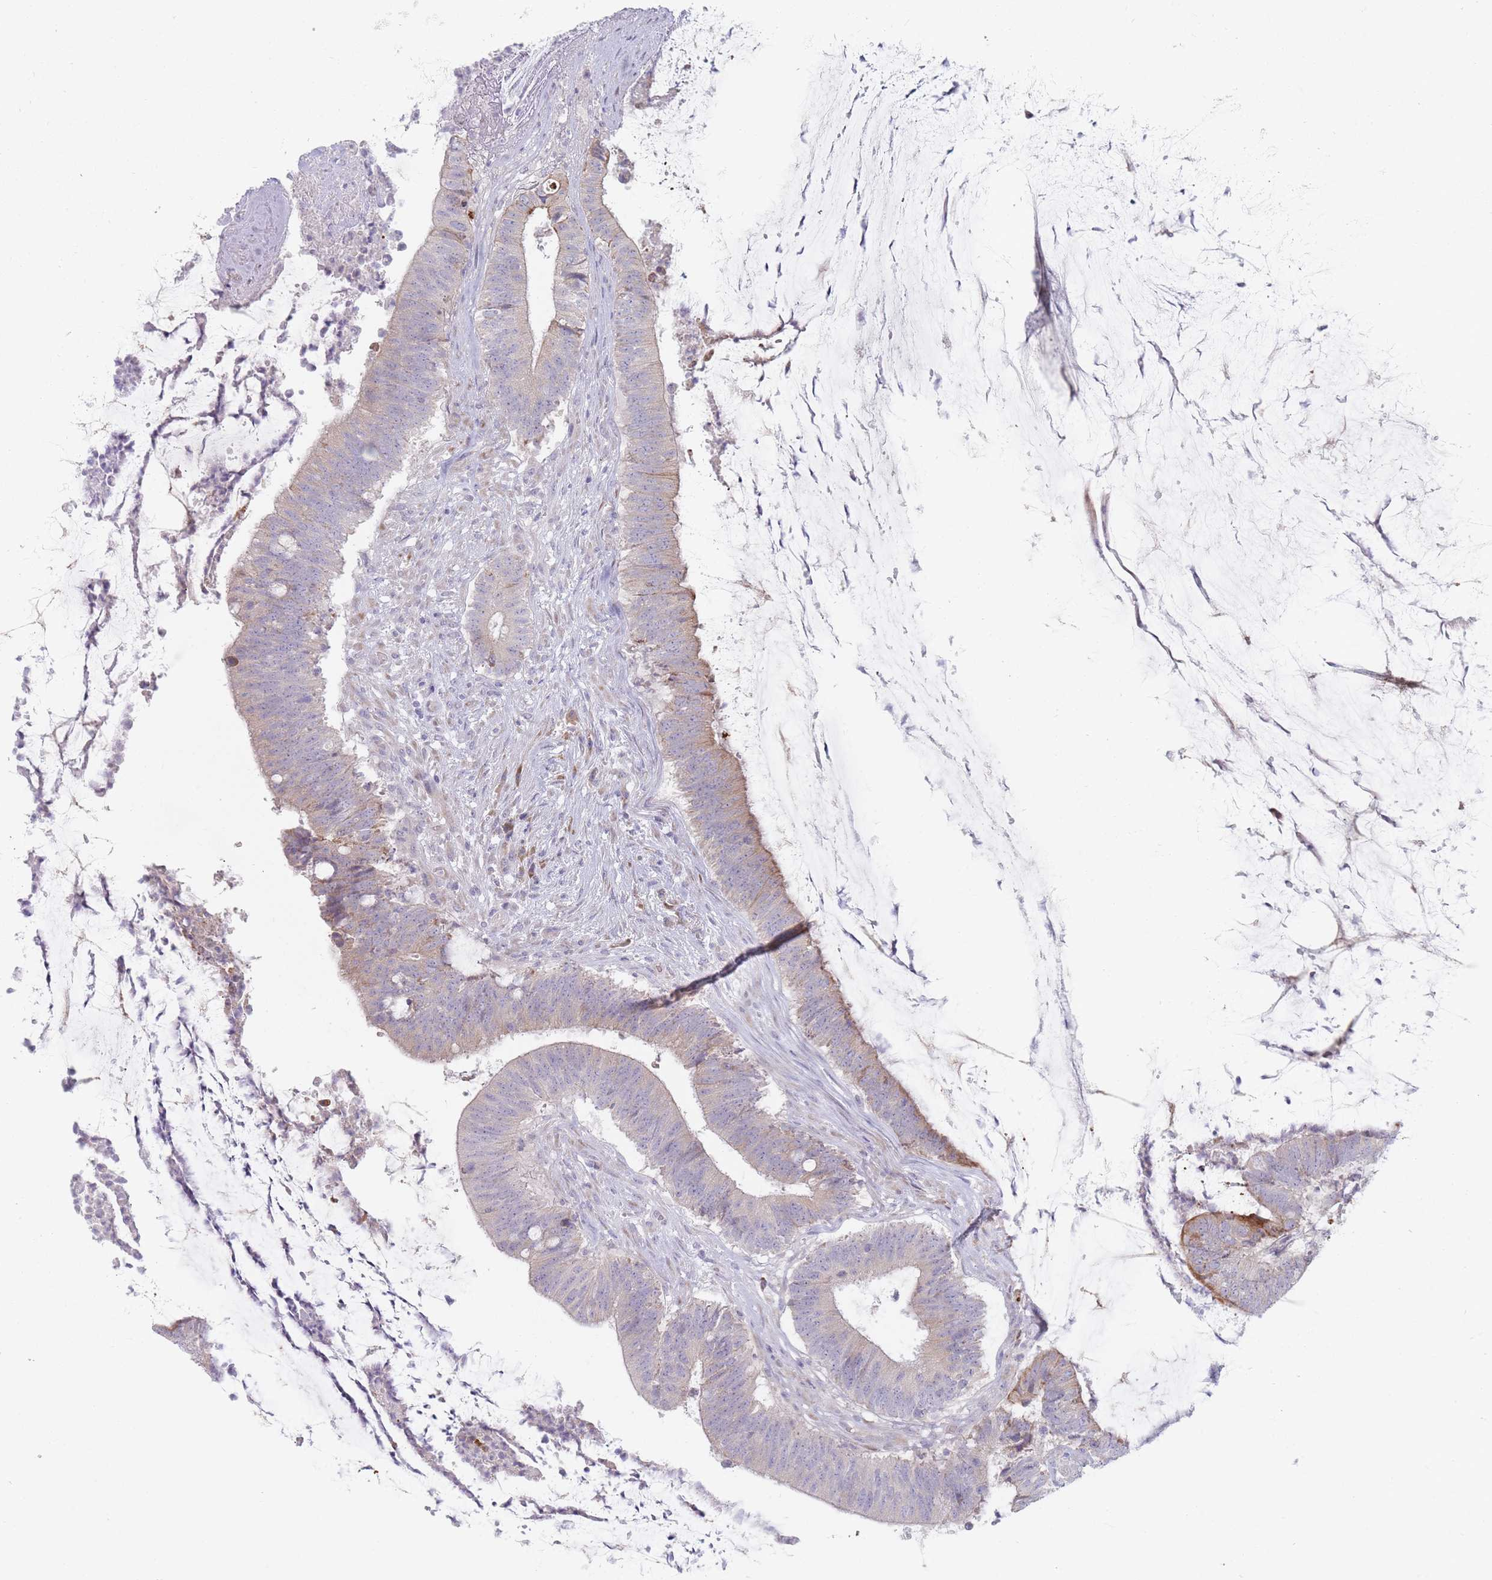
{"staining": {"intensity": "weak", "quantity": "25%-75%", "location": "cytoplasmic/membranous"}, "tissue": "colorectal cancer", "cell_type": "Tumor cells", "image_type": "cancer", "snomed": [{"axis": "morphology", "description": "Adenocarcinoma, NOS"}, {"axis": "topography", "description": "Colon"}], "caption": "An immunohistochemistry (IHC) image of tumor tissue is shown. Protein staining in brown shows weak cytoplasmic/membranous positivity in colorectal cancer (adenocarcinoma) within tumor cells.", "gene": "SPATS1", "patient": {"sex": "female", "age": 43}}